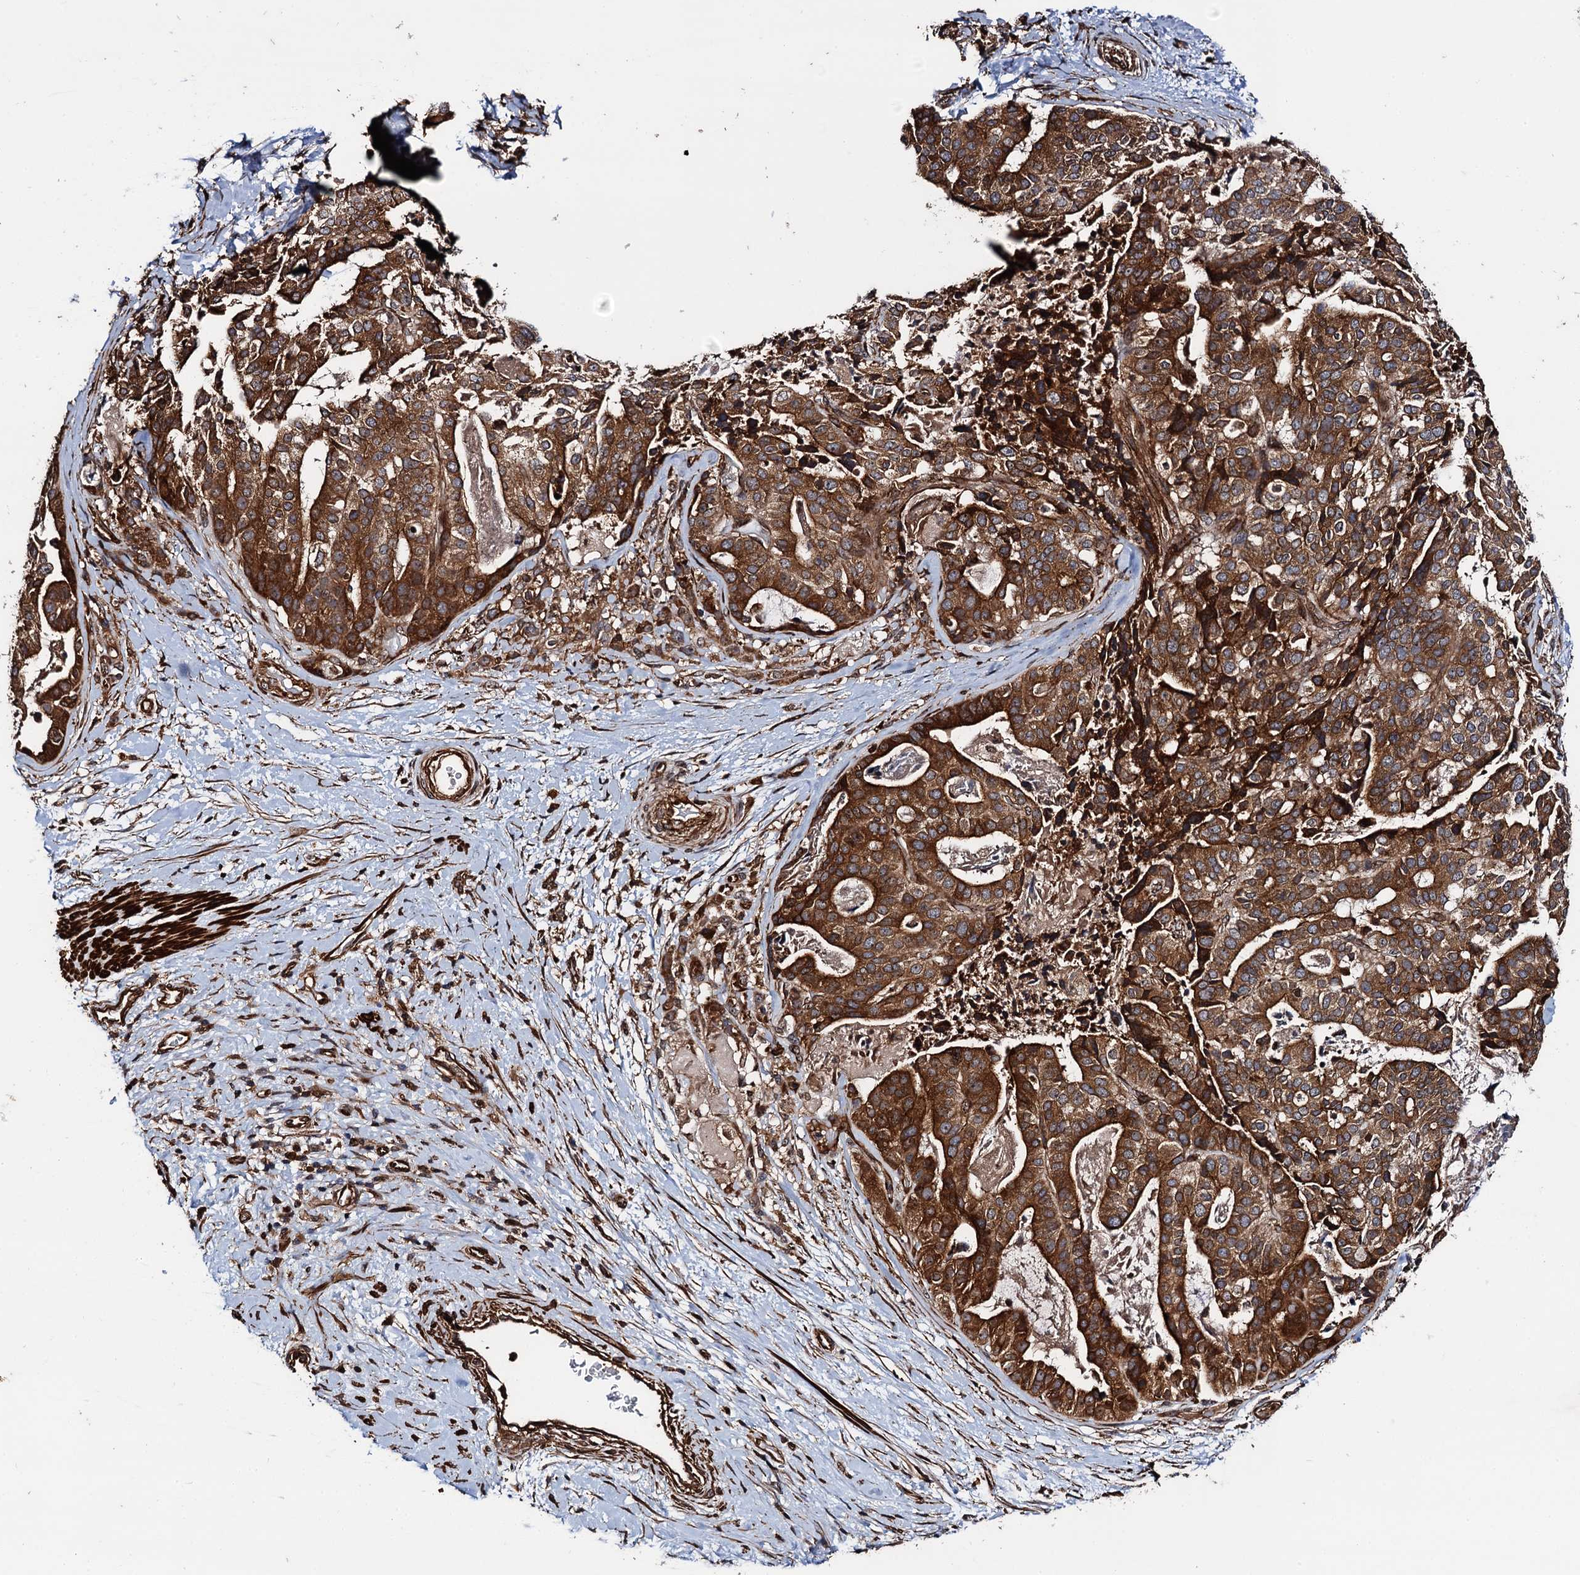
{"staining": {"intensity": "strong", "quantity": ">75%", "location": "cytoplasmic/membranous"}, "tissue": "stomach cancer", "cell_type": "Tumor cells", "image_type": "cancer", "snomed": [{"axis": "morphology", "description": "Adenocarcinoma, NOS"}, {"axis": "topography", "description": "Stomach"}], "caption": "A histopathology image of human adenocarcinoma (stomach) stained for a protein demonstrates strong cytoplasmic/membranous brown staining in tumor cells.", "gene": "BORA", "patient": {"sex": "male", "age": 48}}